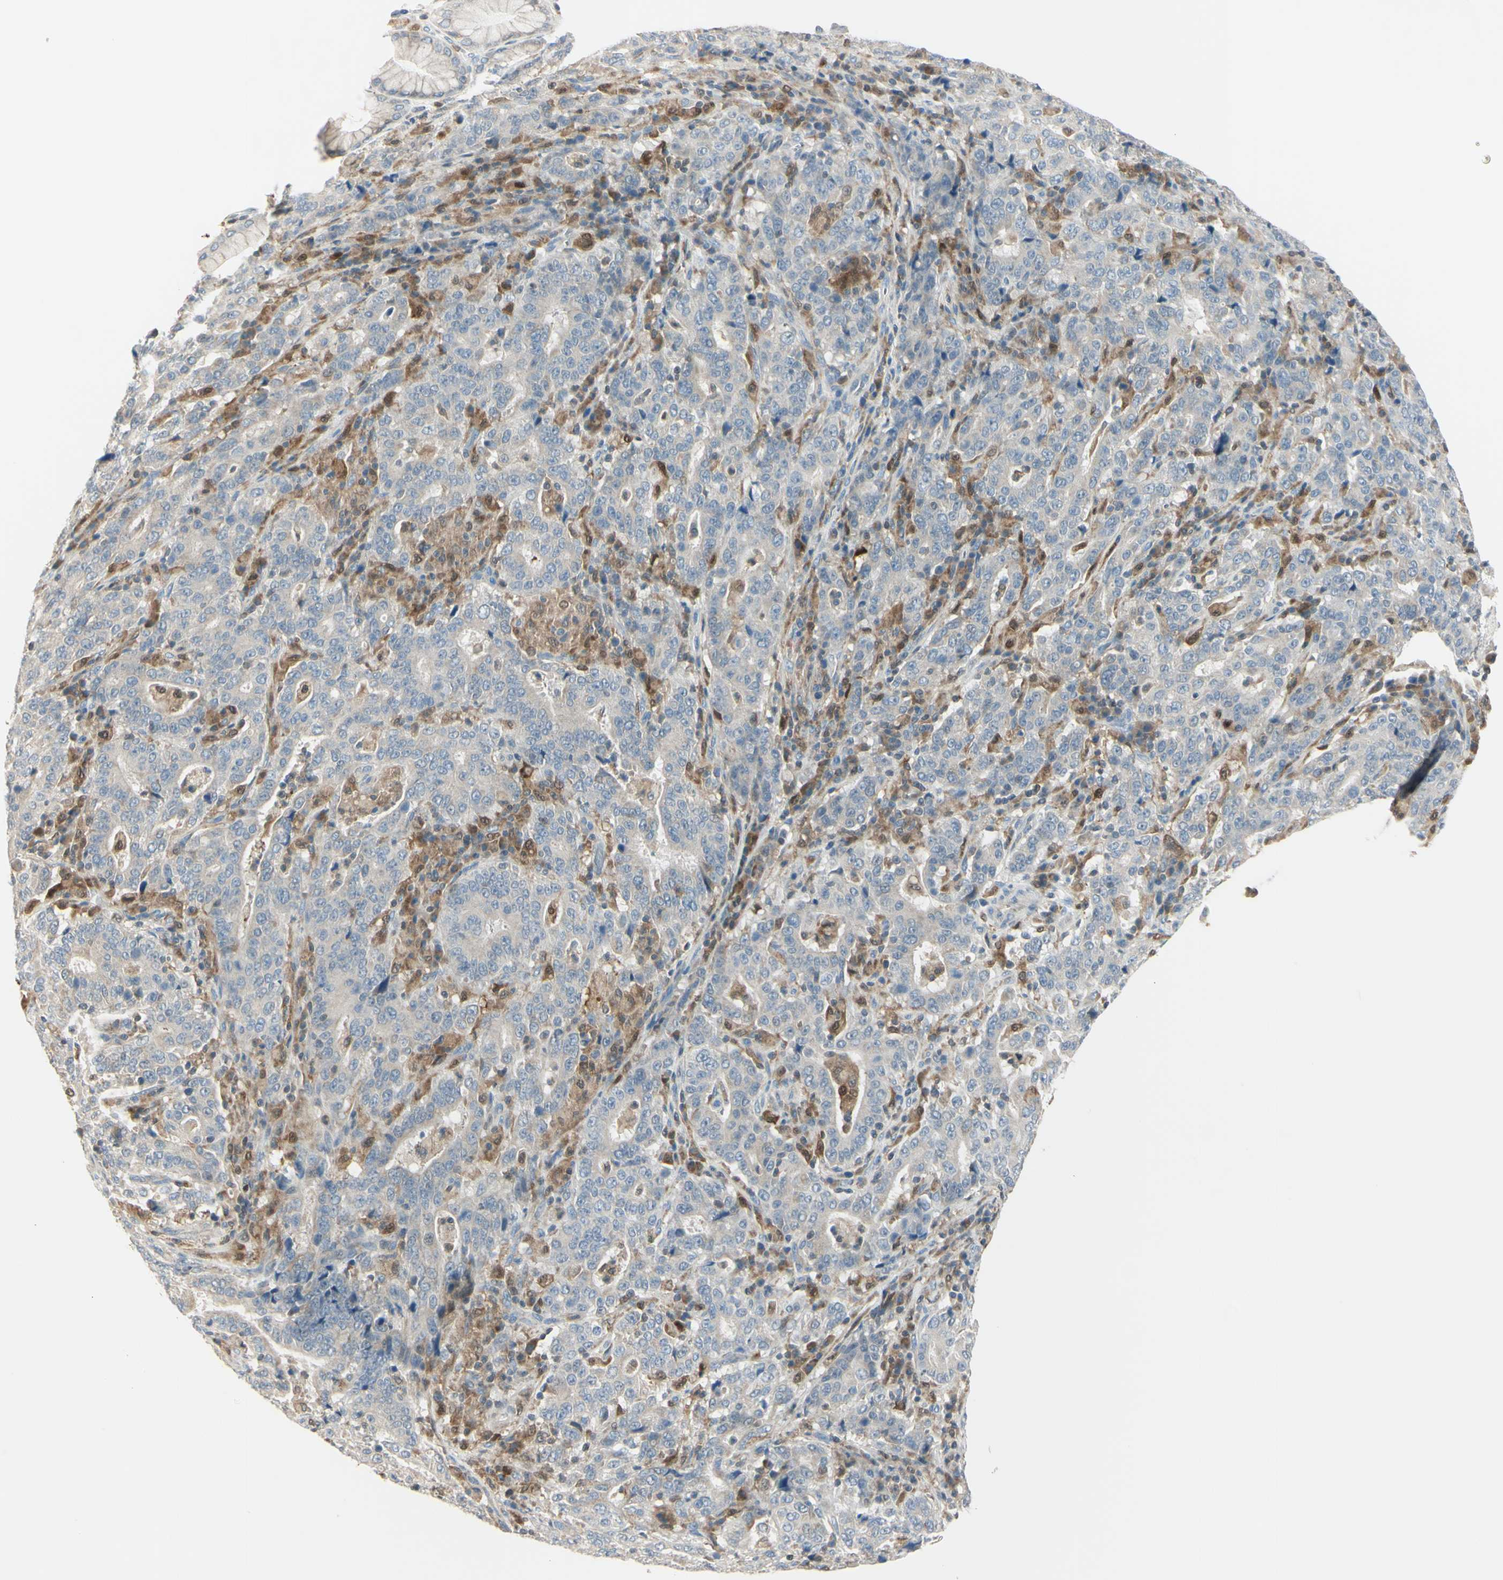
{"staining": {"intensity": "weak", "quantity": ">75%", "location": "cytoplasmic/membranous"}, "tissue": "stomach cancer", "cell_type": "Tumor cells", "image_type": "cancer", "snomed": [{"axis": "morphology", "description": "Normal tissue, NOS"}, {"axis": "morphology", "description": "Adenocarcinoma, NOS"}, {"axis": "topography", "description": "Stomach, upper"}, {"axis": "topography", "description": "Stomach"}], "caption": "Stomach cancer (adenocarcinoma) stained for a protein reveals weak cytoplasmic/membranous positivity in tumor cells. (Brightfield microscopy of DAB IHC at high magnification).", "gene": "CYRIB", "patient": {"sex": "male", "age": 59}}